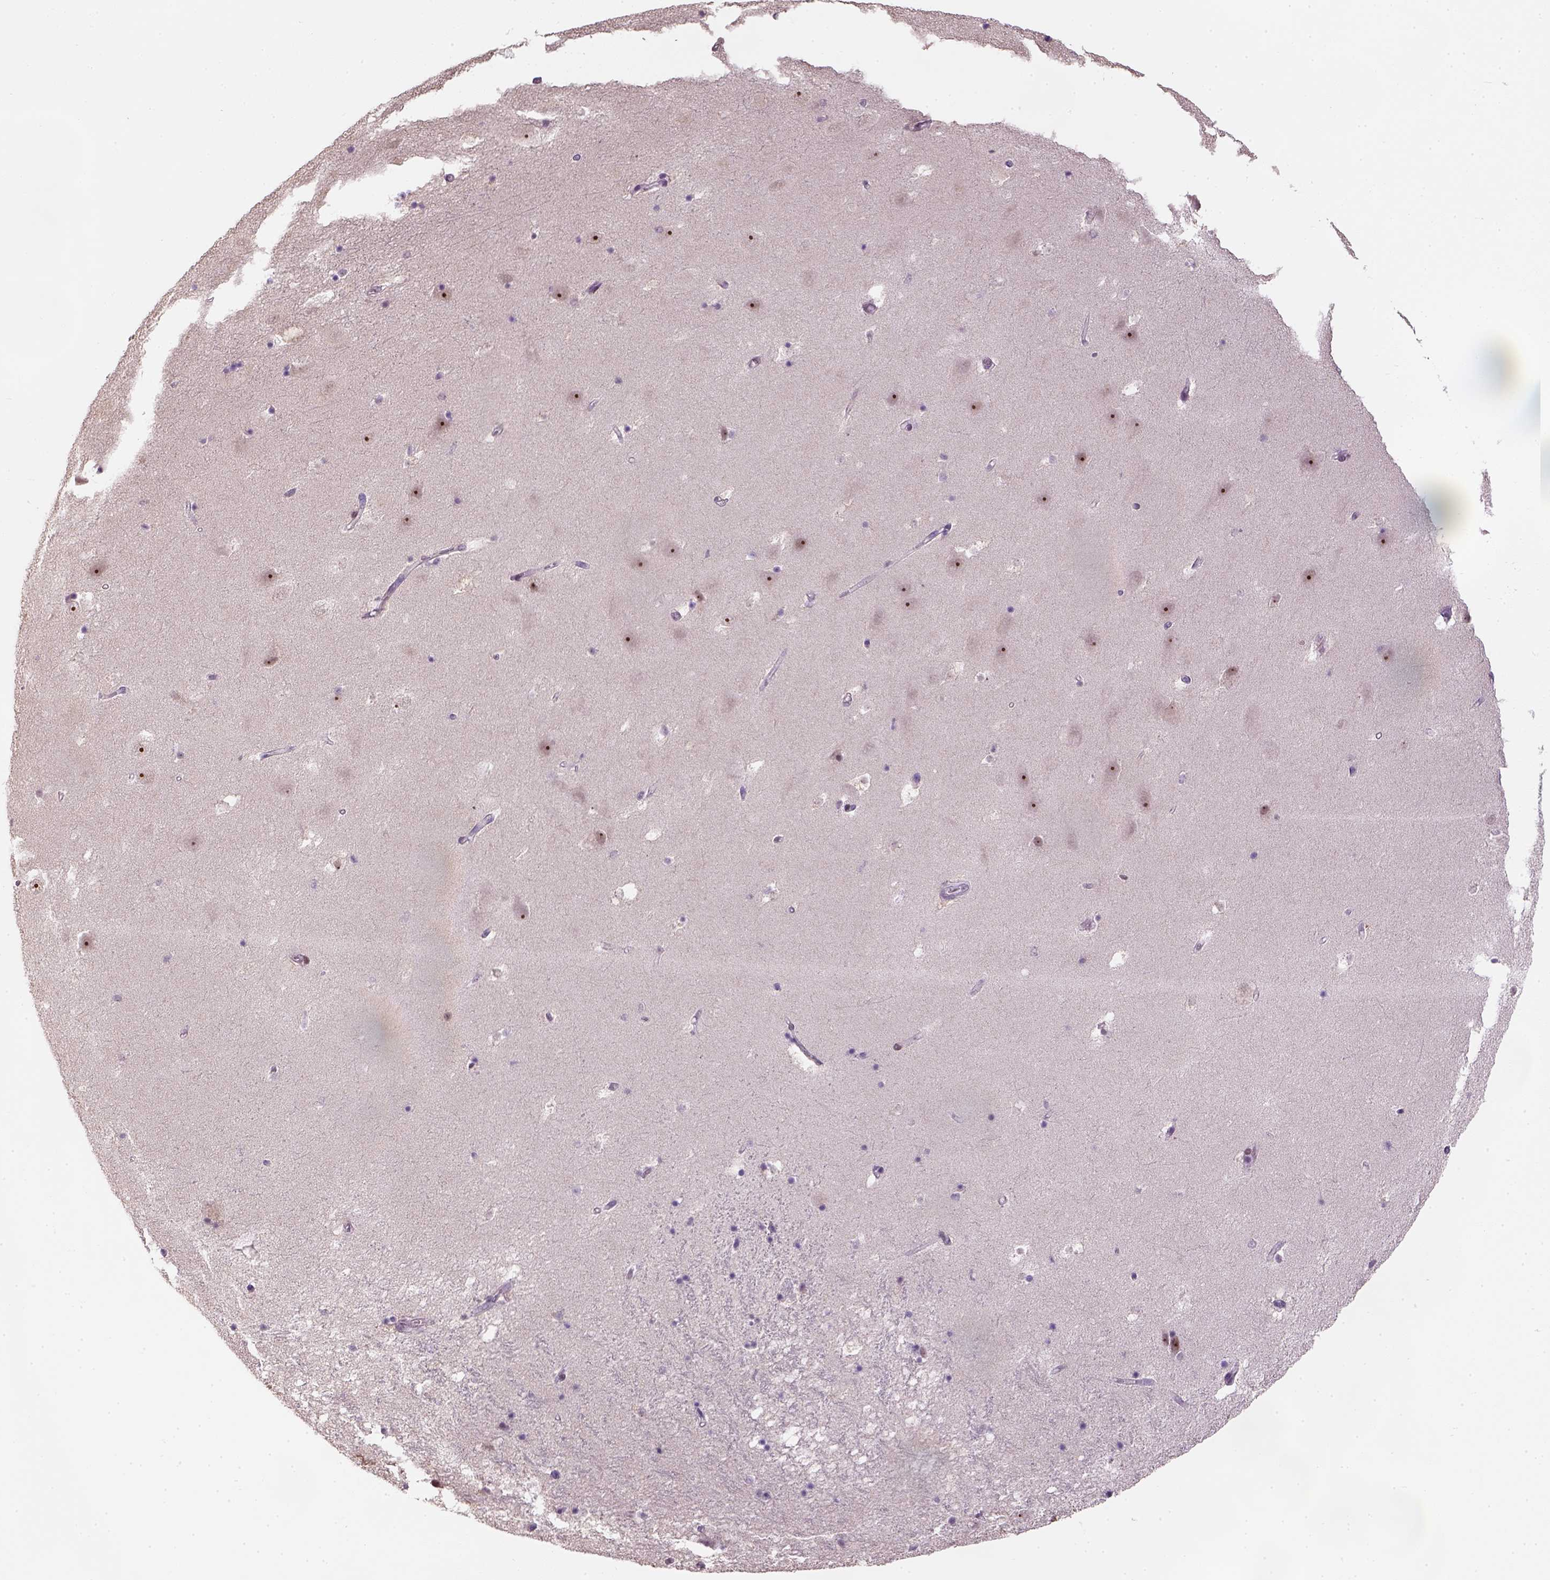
{"staining": {"intensity": "negative", "quantity": "none", "location": "none"}, "tissue": "hippocampus", "cell_type": "Glial cells", "image_type": "normal", "snomed": [{"axis": "morphology", "description": "Normal tissue, NOS"}, {"axis": "topography", "description": "Hippocampus"}], "caption": "The histopathology image demonstrates no staining of glial cells in unremarkable hippocampus.", "gene": "DDX50", "patient": {"sex": "male", "age": 58}}